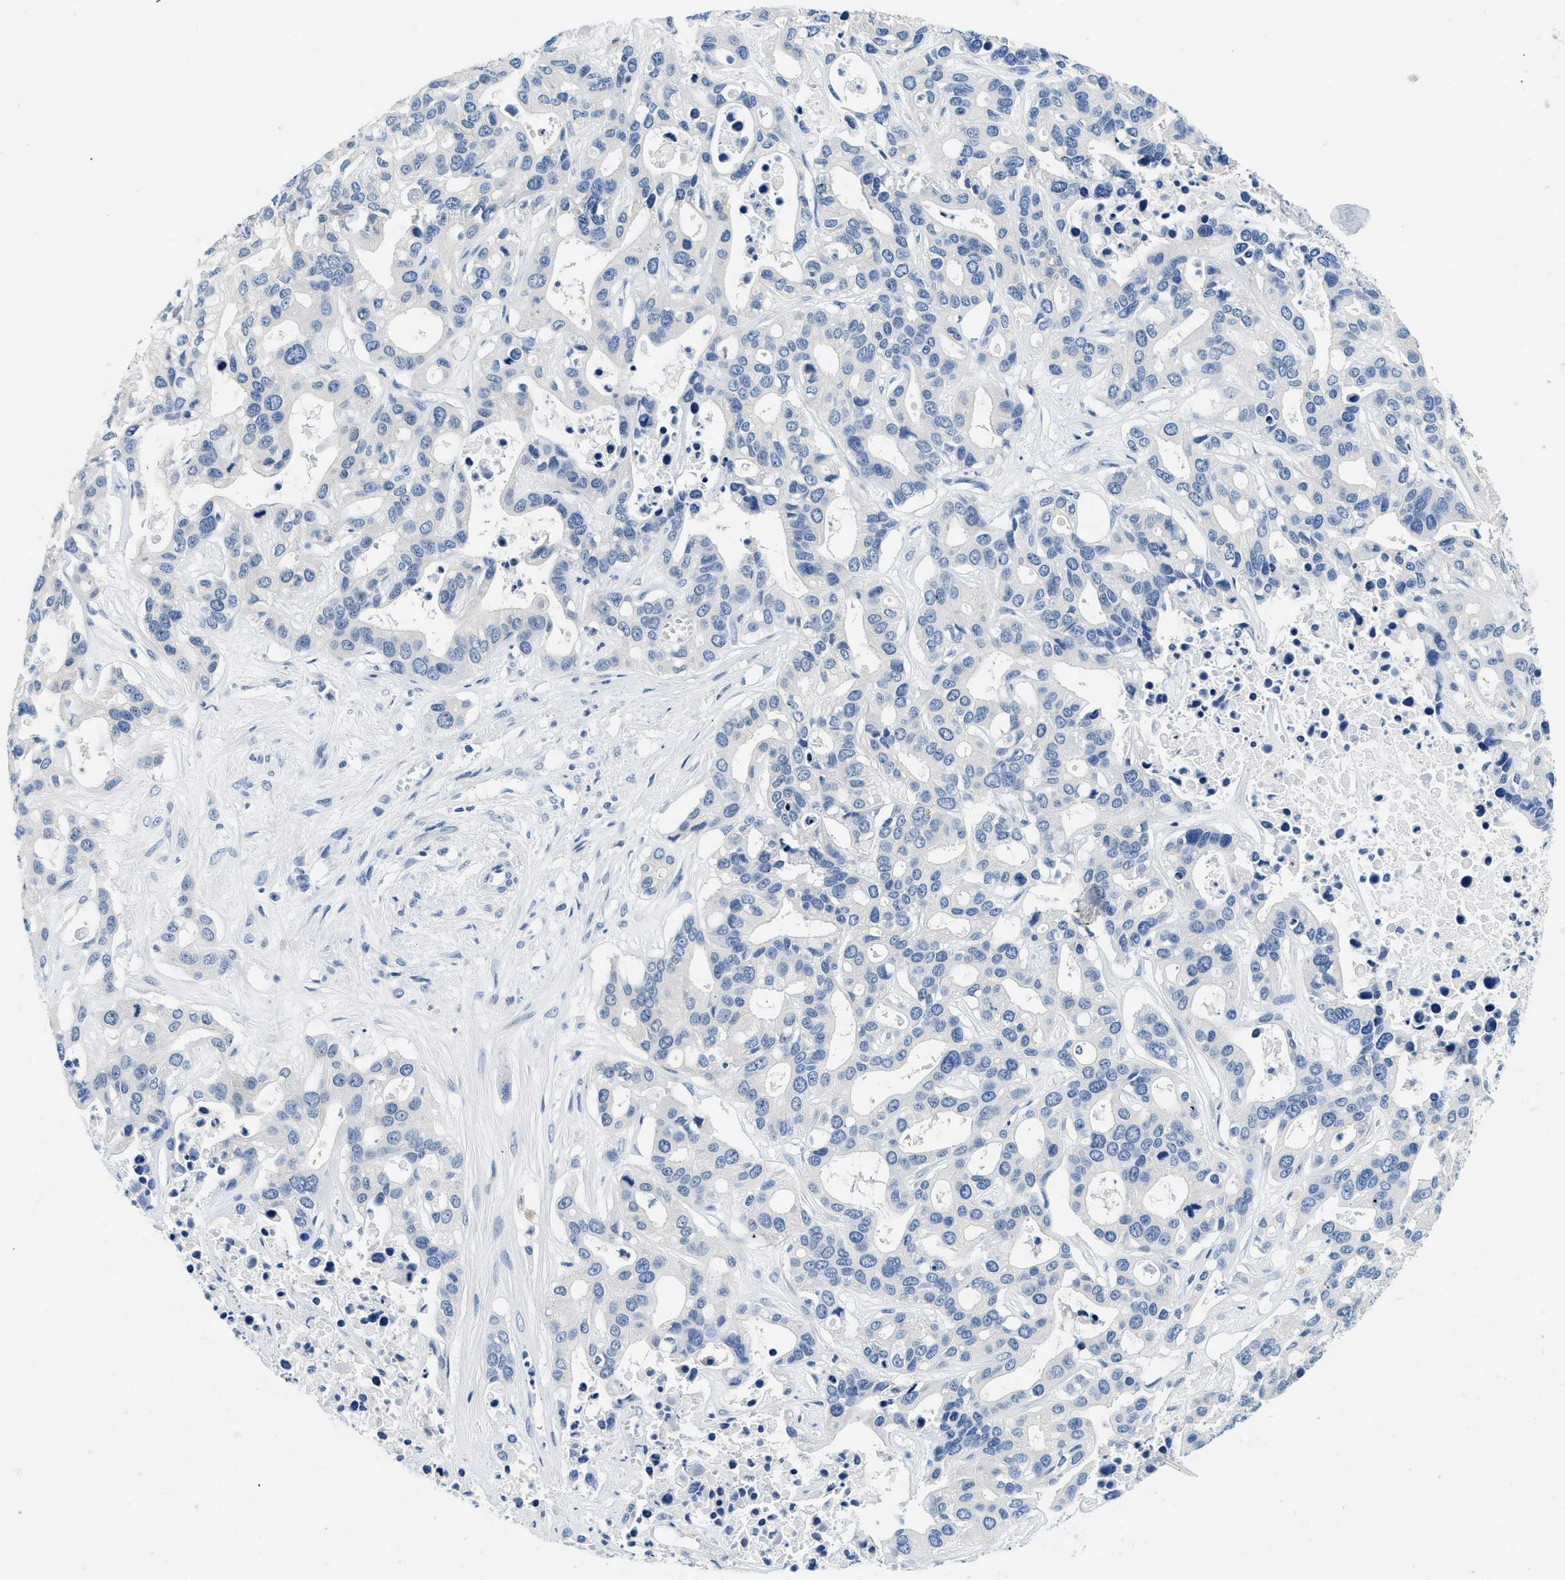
{"staining": {"intensity": "negative", "quantity": "none", "location": "none"}, "tissue": "liver cancer", "cell_type": "Tumor cells", "image_type": "cancer", "snomed": [{"axis": "morphology", "description": "Cholangiocarcinoma"}, {"axis": "topography", "description": "Liver"}], "caption": "DAB (3,3'-diaminobenzidine) immunohistochemical staining of liver cholangiocarcinoma shows no significant staining in tumor cells.", "gene": "GSTM3", "patient": {"sex": "female", "age": 65}}